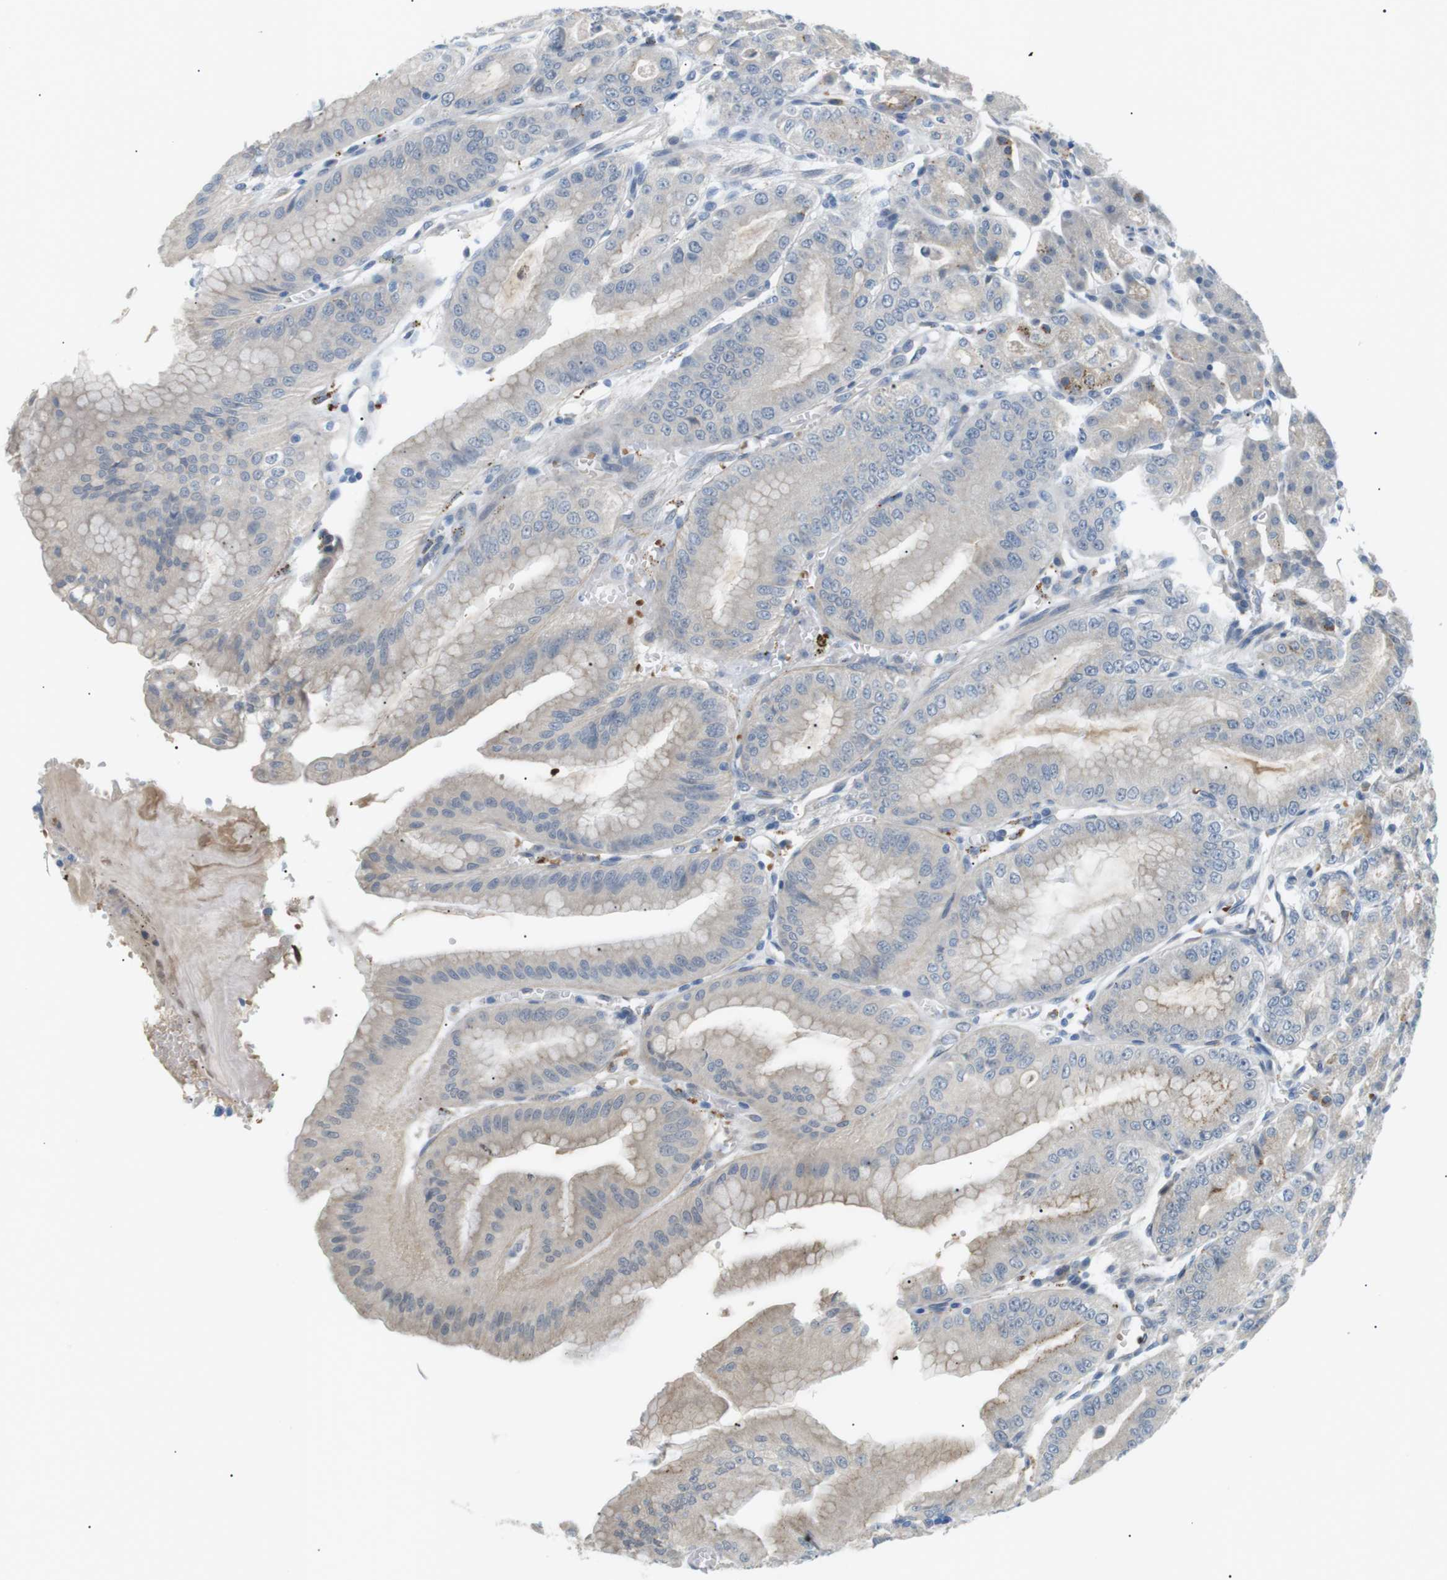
{"staining": {"intensity": "moderate", "quantity": "25%-75%", "location": "cytoplasmic/membranous"}, "tissue": "stomach", "cell_type": "Glandular cells", "image_type": "normal", "snomed": [{"axis": "morphology", "description": "Normal tissue, NOS"}, {"axis": "topography", "description": "Stomach, lower"}], "caption": "DAB immunohistochemical staining of benign stomach shows moderate cytoplasmic/membranous protein expression in approximately 25%-75% of glandular cells.", "gene": "B4GALNT2", "patient": {"sex": "male", "age": 71}}